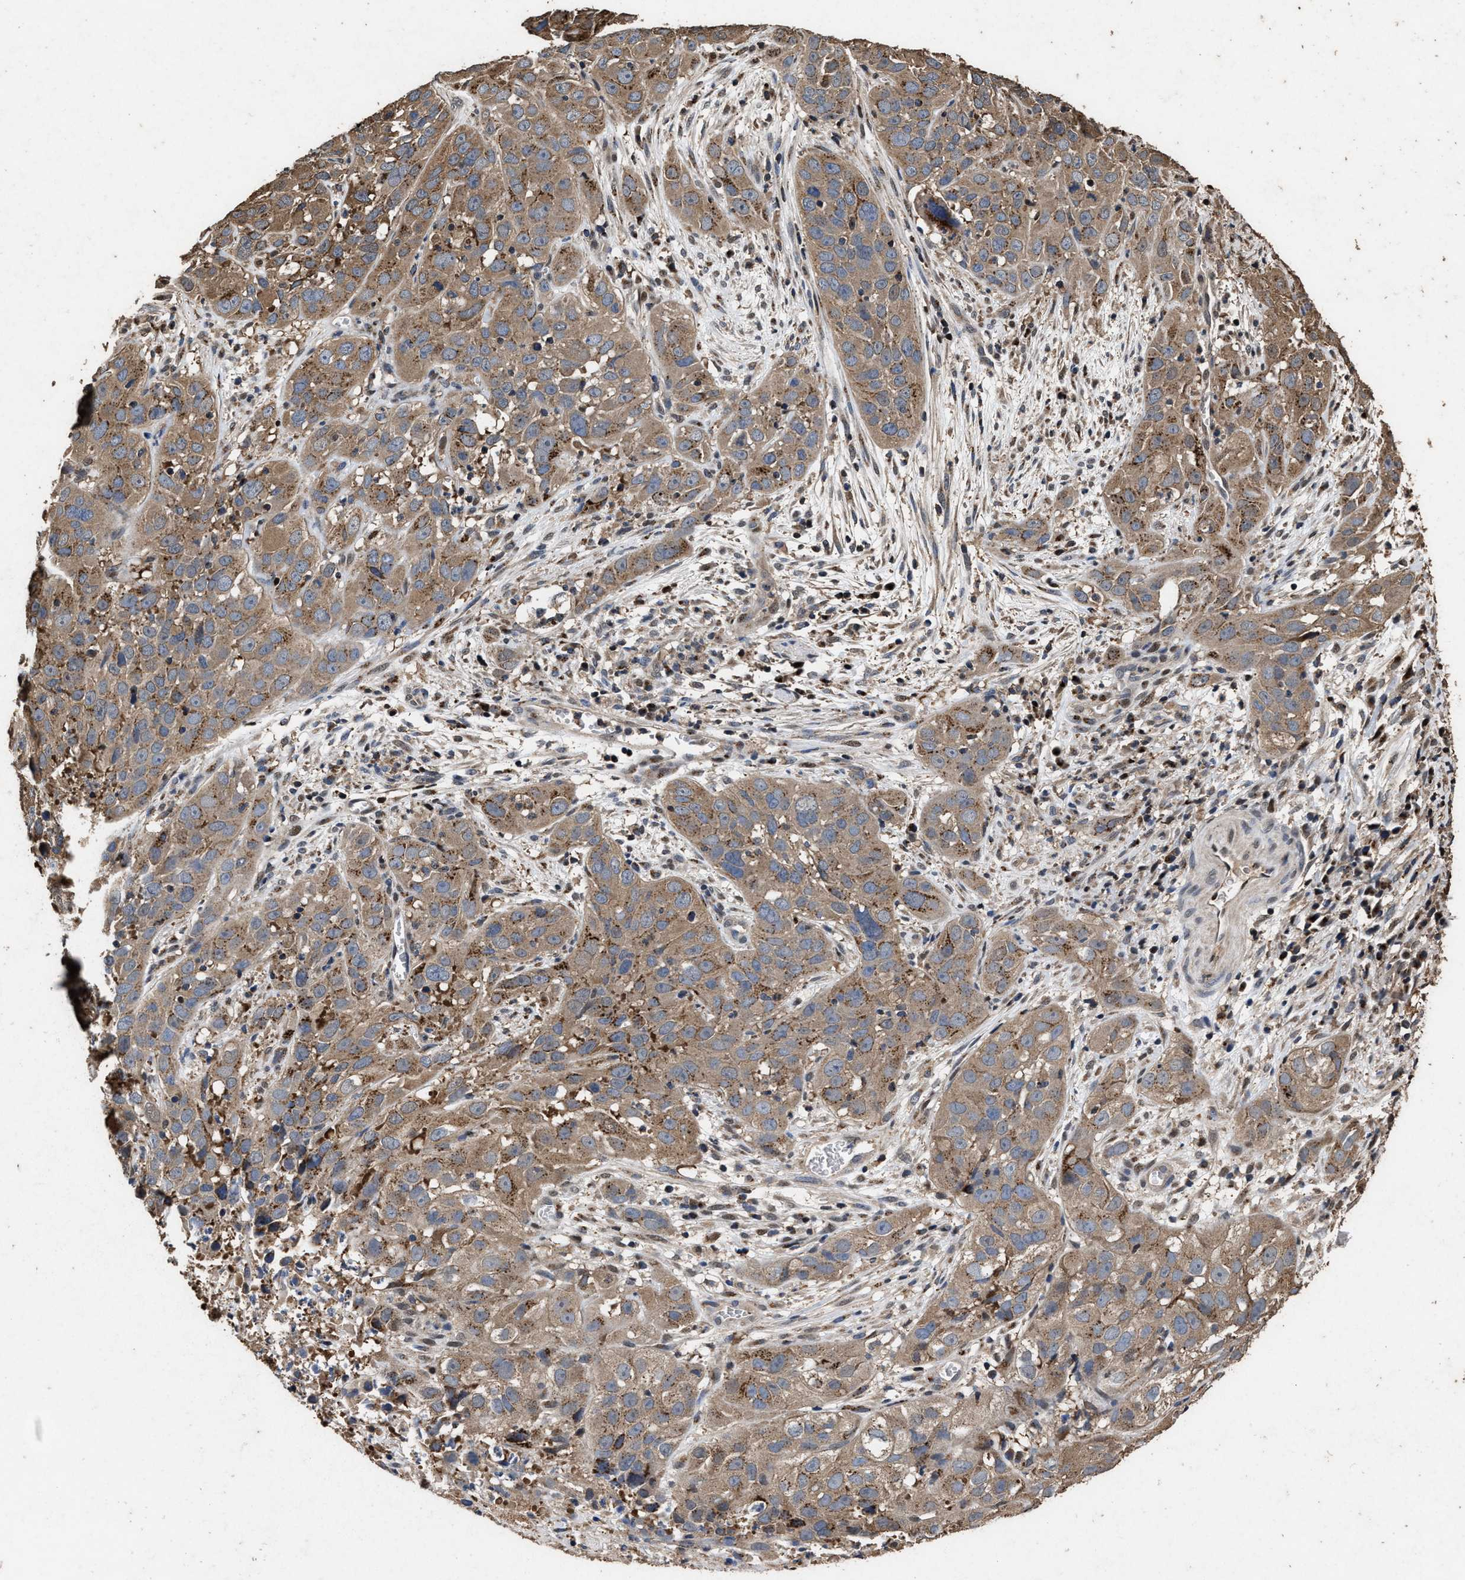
{"staining": {"intensity": "moderate", "quantity": ">75%", "location": "cytoplasmic/membranous"}, "tissue": "cervical cancer", "cell_type": "Tumor cells", "image_type": "cancer", "snomed": [{"axis": "morphology", "description": "Squamous cell carcinoma, NOS"}, {"axis": "topography", "description": "Cervix"}], "caption": "IHC (DAB) staining of cervical cancer displays moderate cytoplasmic/membranous protein positivity in approximately >75% of tumor cells. The protein of interest is stained brown, and the nuclei are stained in blue (DAB (3,3'-diaminobenzidine) IHC with brightfield microscopy, high magnification).", "gene": "TPST2", "patient": {"sex": "female", "age": 32}}